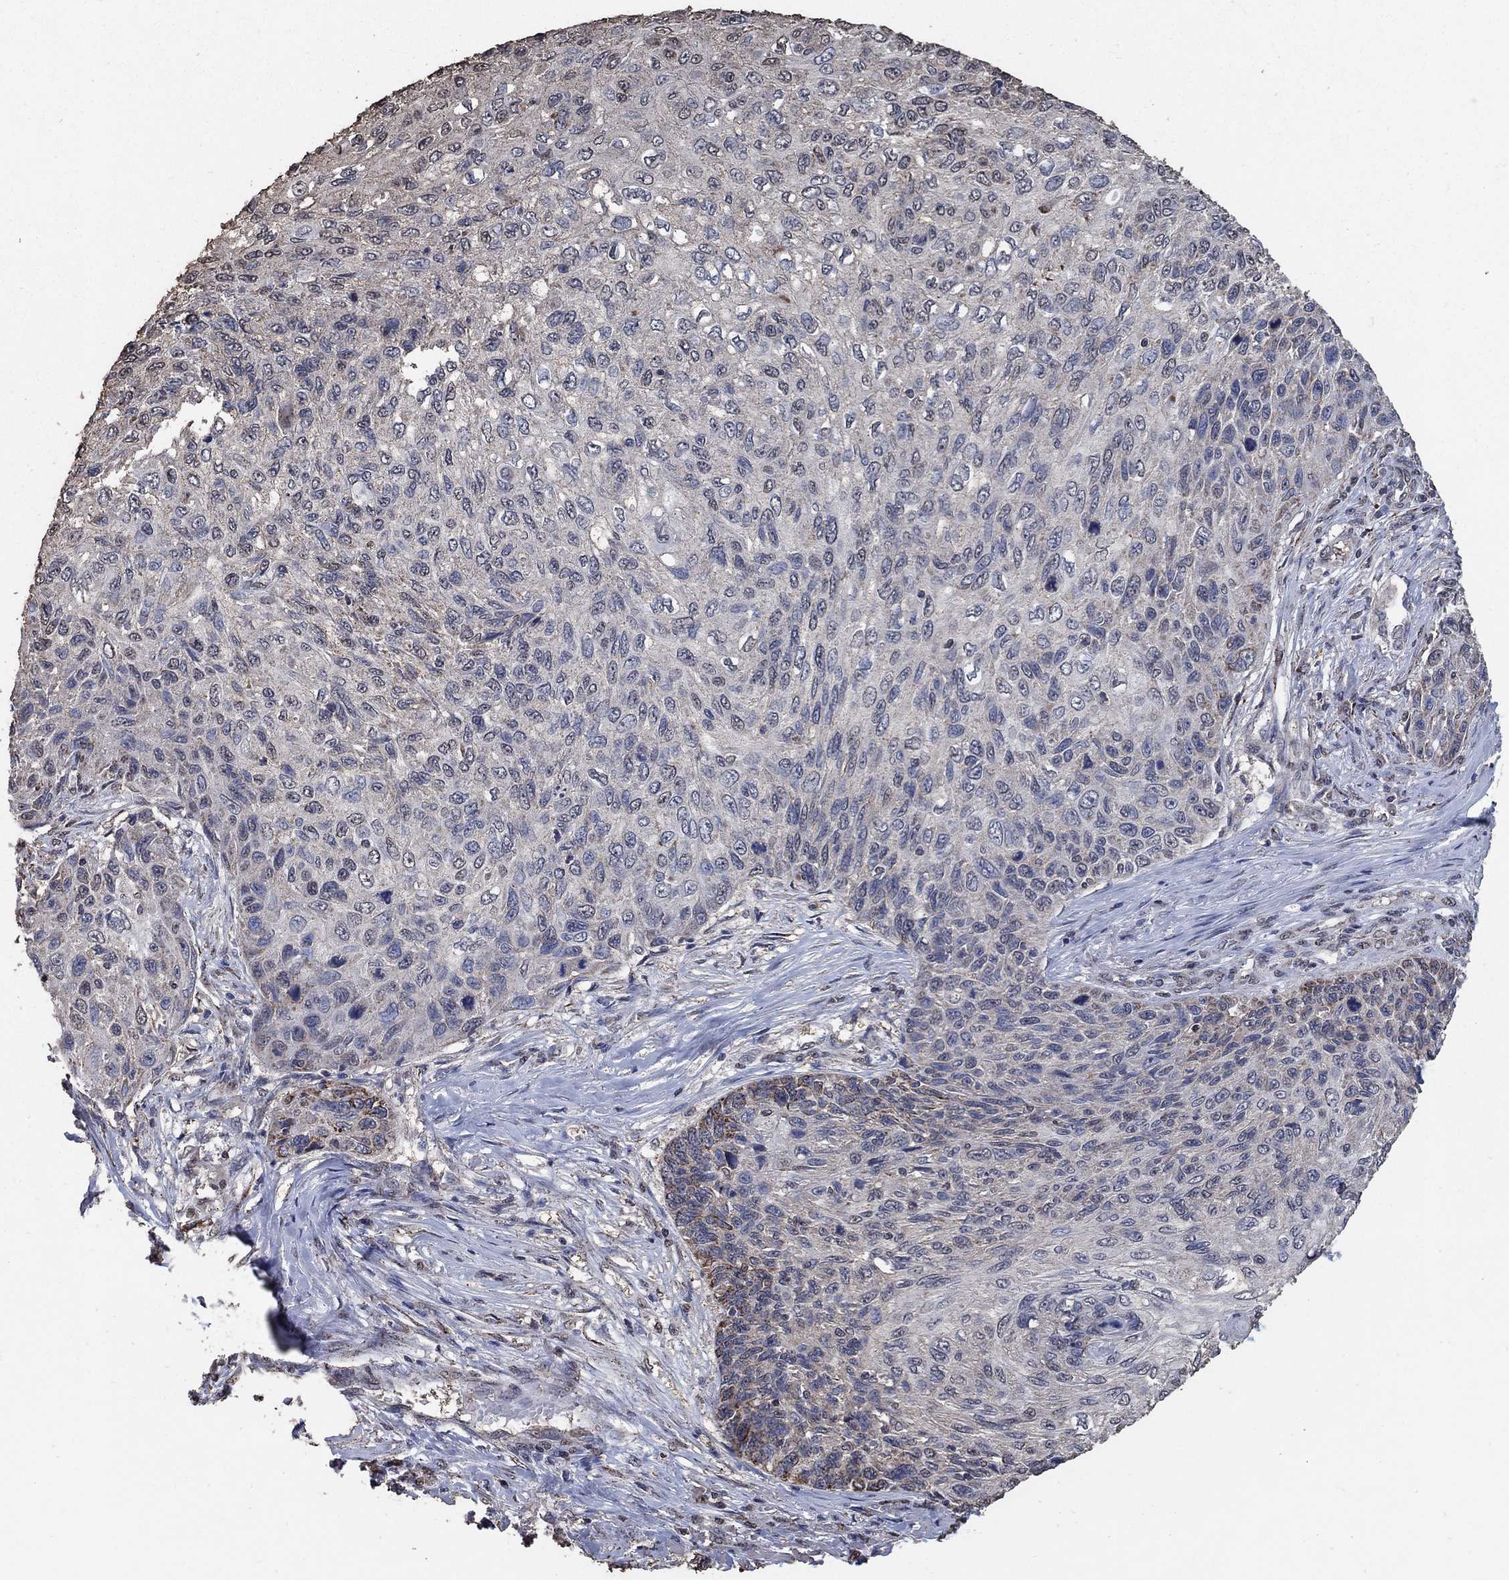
{"staining": {"intensity": "strong", "quantity": "<25%", "location": "cytoplasmic/membranous"}, "tissue": "skin cancer", "cell_type": "Tumor cells", "image_type": "cancer", "snomed": [{"axis": "morphology", "description": "Squamous cell carcinoma, NOS"}, {"axis": "topography", "description": "Skin"}], "caption": "A micrograph of human skin cancer (squamous cell carcinoma) stained for a protein reveals strong cytoplasmic/membranous brown staining in tumor cells.", "gene": "MRPS24", "patient": {"sex": "male", "age": 92}}